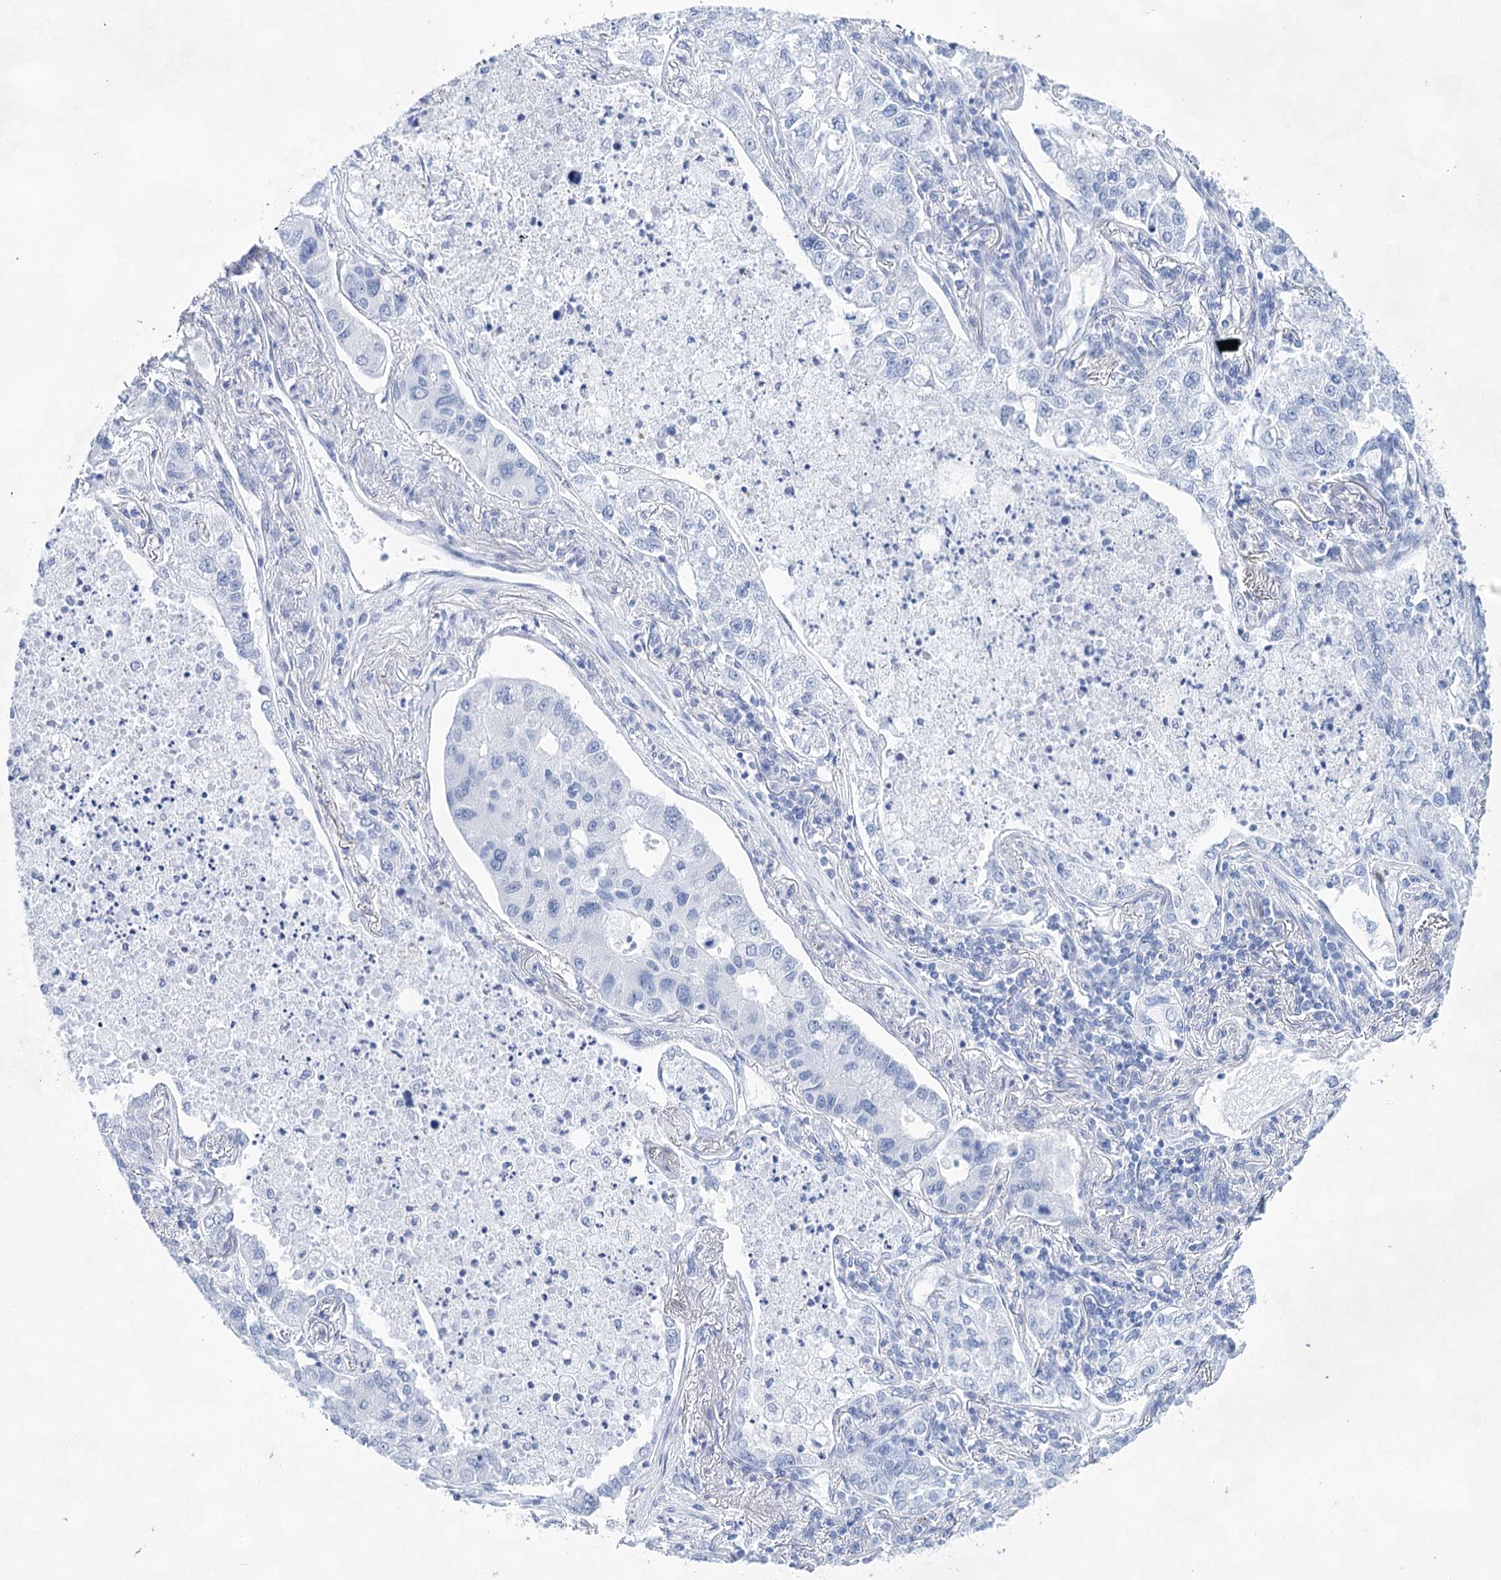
{"staining": {"intensity": "negative", "quantity": "none", "location": "none"}, "tissue": "lung cancer", "cell_type": "Tumor cells", "image_type": "cancer", "snomed": [{"axis": "morphology", "description": "Adenocarcinoma, NOS"}, {"axis": "topography", "description": "Lung"}], "caption": "This micrograph is of lung adenocarcinoma stained with immunohistochemistry (IHC) to label a protein in brown with the nuclei are counter-stained blue. There is no staining in tumor cells.", "gene": "LALBA", "patient": {"sex": "male", "age": 49}}